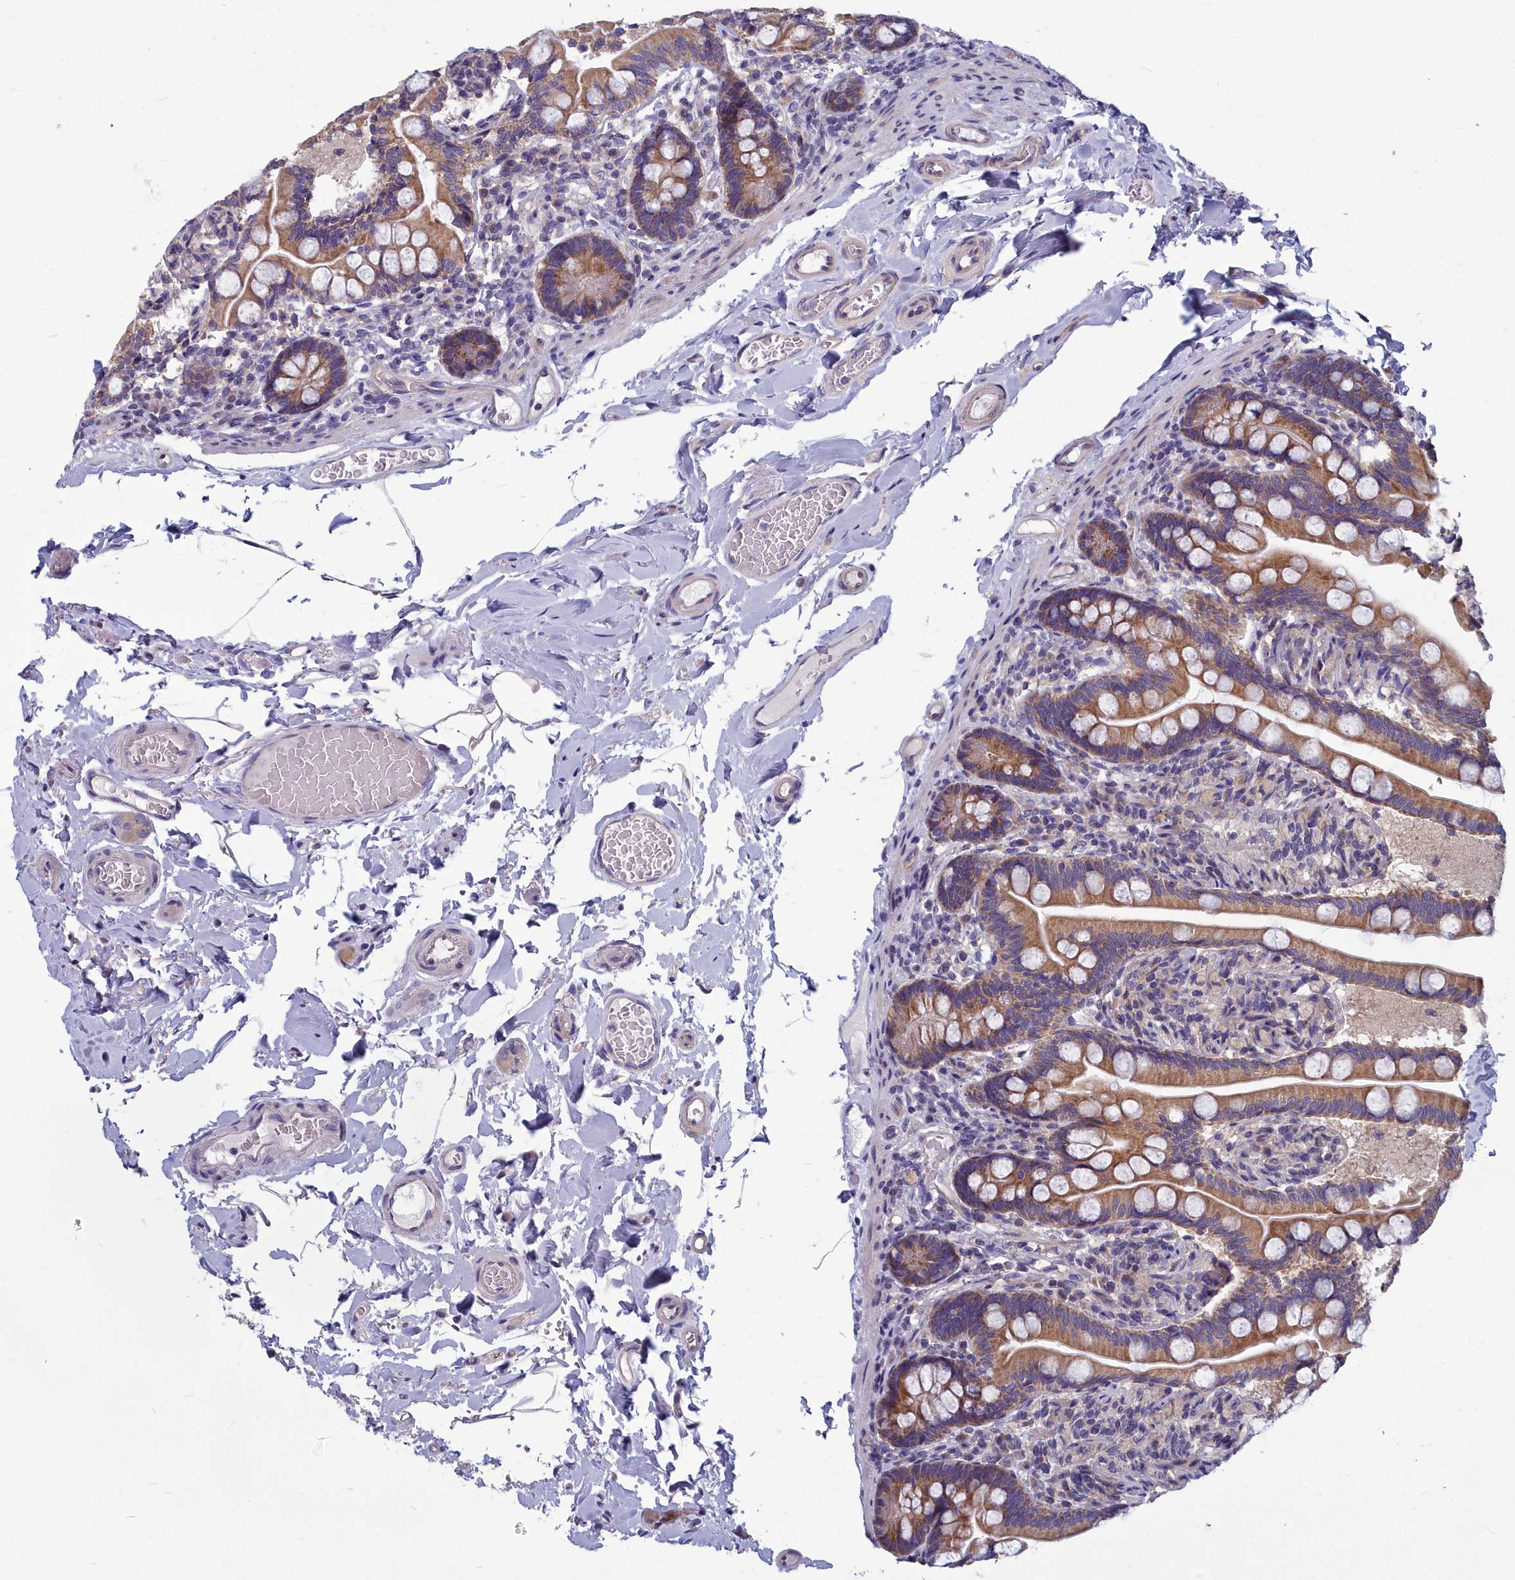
{"staining": {"intensity": "moderate", "quantity": ">75%", "location": "cytoplasmic/membranous"}, "tissue": "small intestine", "cell_type": "Glandular cells", "image_type": "normal", "snomed": [{"axis": "morphology", "description": "Normal tissue, NOS"}, {"axis": "topography", "description": "Small intestine"}], "caption": "Immunohistochemistry (DAB (3,3'-diaminobenzidine)) staining of unremarkable human small intestine demonstrates moderate cytoplasmic/membranous protein positivity in approximately >75% of glandular cells. The protein is stained brown, and the nuclei are stained in blue (DAB (3,3'-diaminobenzidine) IHC with brightfield microscopy, high magnification).", "gene": "COX20", "patient": {"sex": "female", "age": 64}}